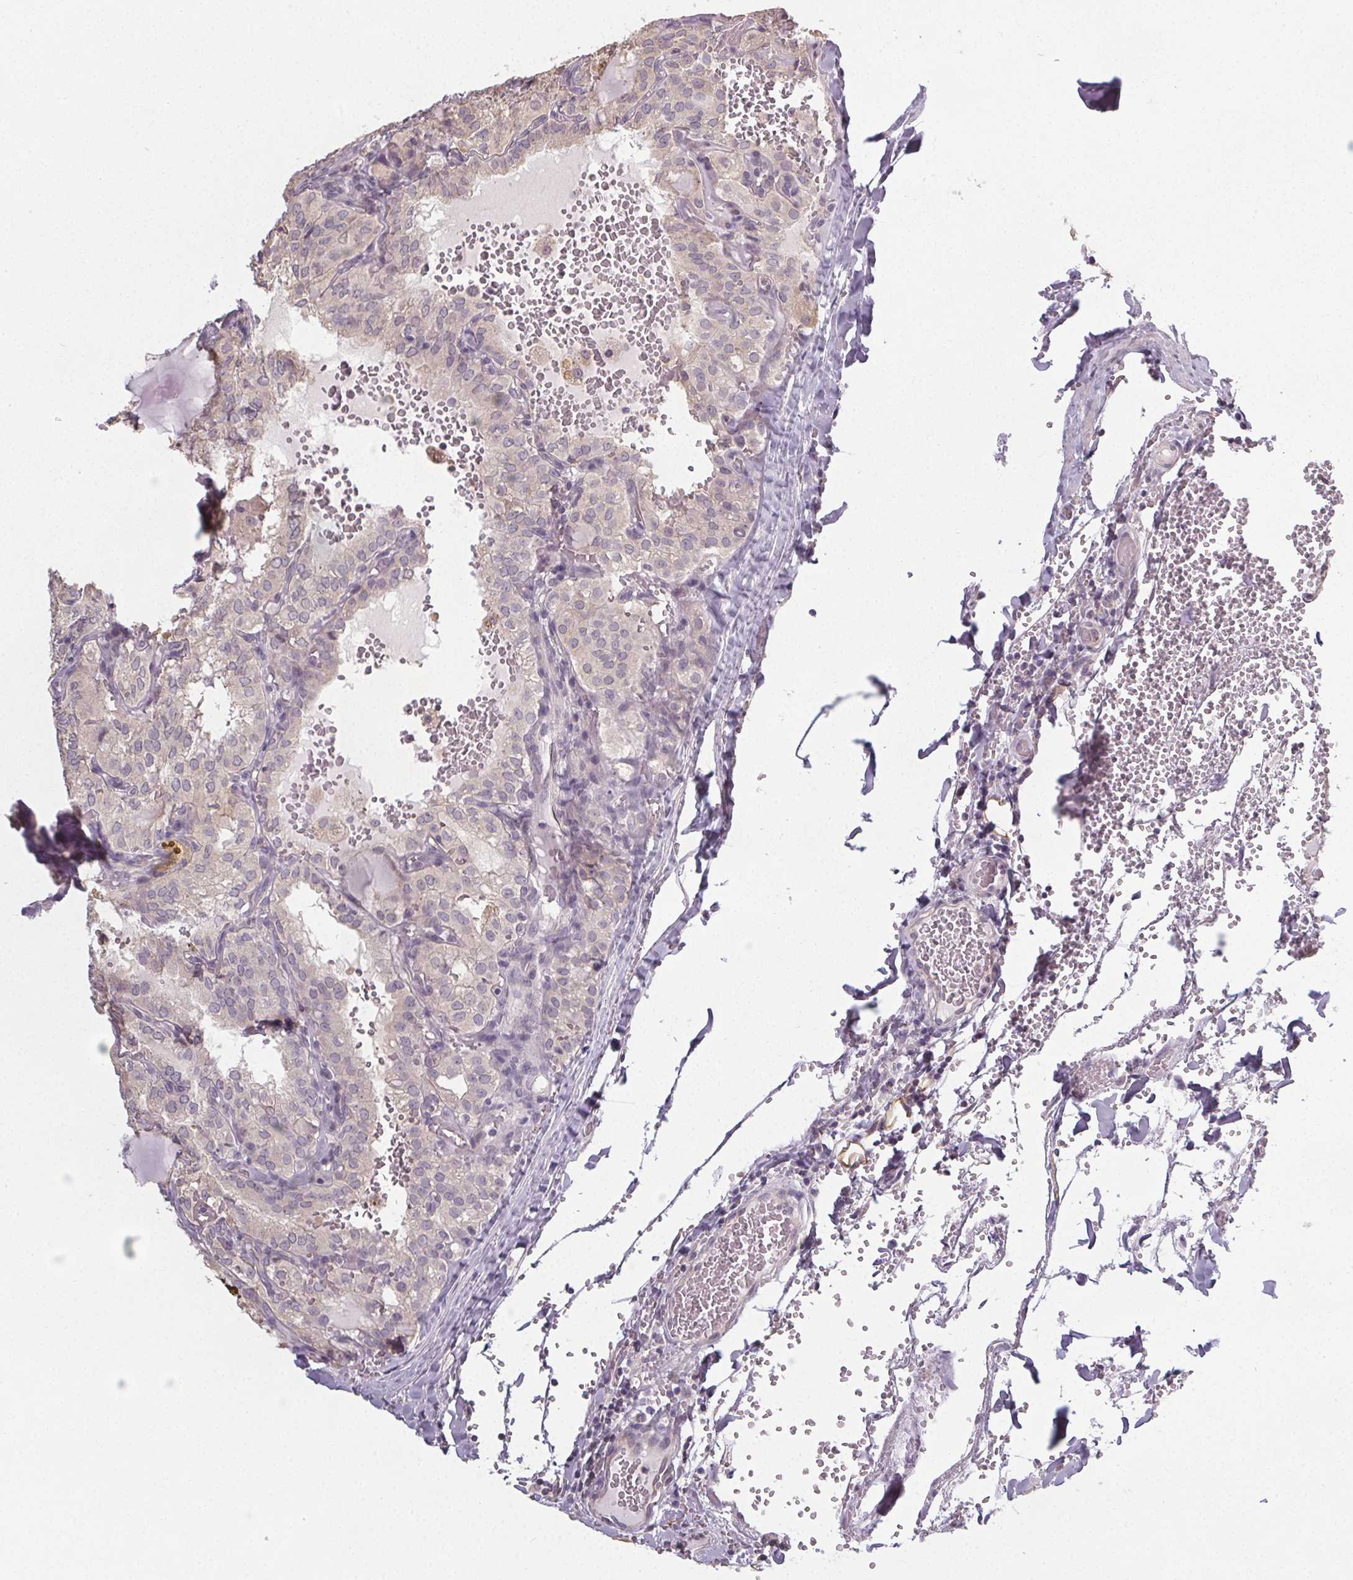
{"staining": {"intensity": "negative", "quantity": "none", "location": "none"}, "tissue": "thyroid cancer", "cell_type": "Tumor cells", "image_type": "cancer", "snomed": [{"axis": "morphology", "description": "Papillary adenocarcinoma, NOS"}, {"axis": "topography", "description": "Thyroid gland"}], "caption": "Protein analysis of papillary adenocarcinoma (thyroid) exhibits no significant expression in tumor cells.", "gene": "SLC26A2", "patient": {"sex": "male", "age": 20}}